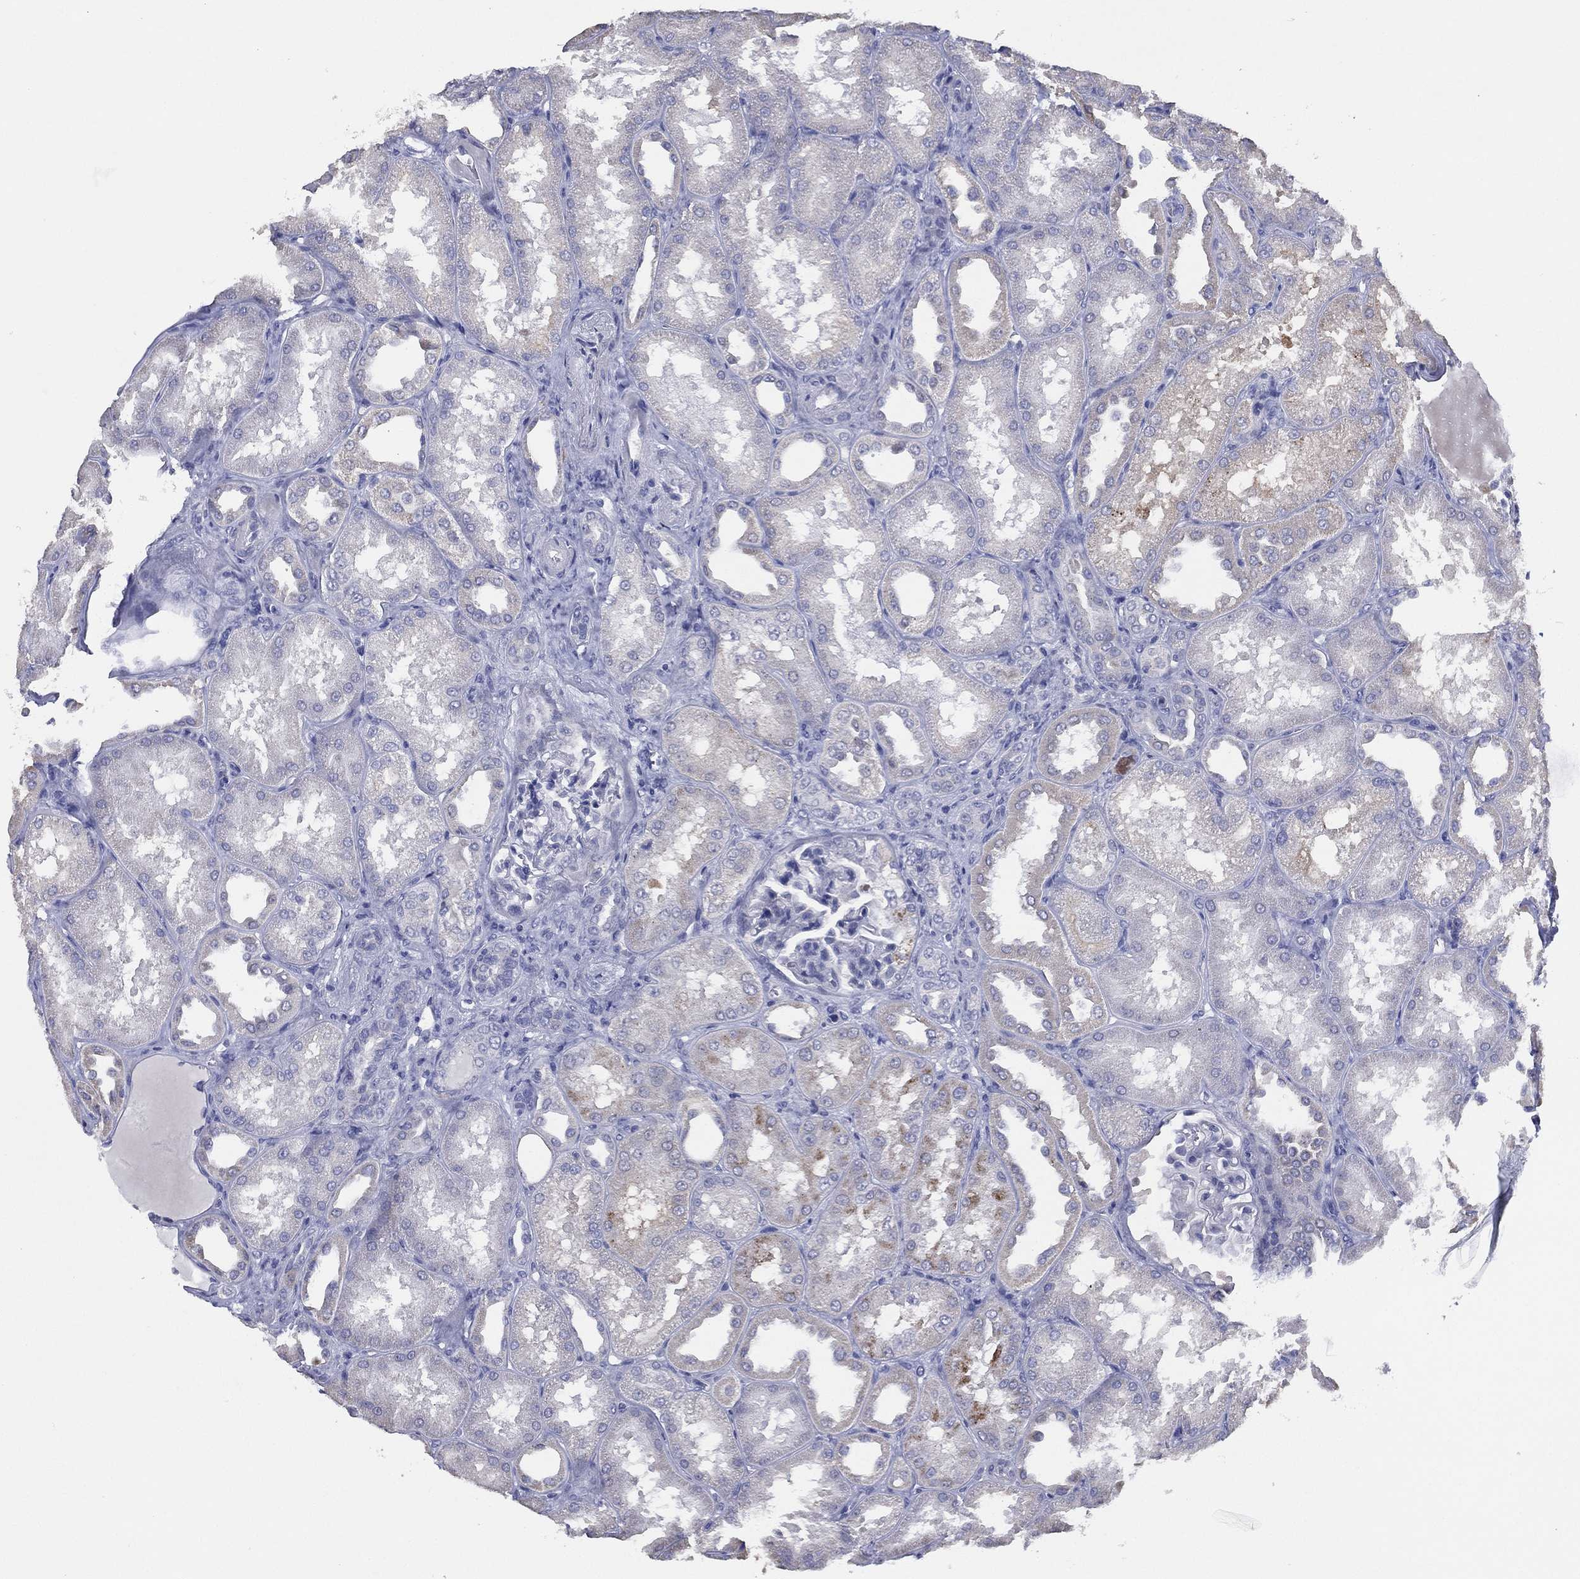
{"staining": {"intensity": "negative", "quantity": "none", "location": "none"}, "tissue": "kidney", "cell_type": "Cells in glomeruli", "image_type": "normal", "snomed": [{"axis": "morphology", "description": "Normal tissue, NOS"}, {"axis": "topography", "description": "Kidney"}], "caption": "DAB (3,3'-diaminobenzidine) immunohistochemical staining of unremarkable human kidney demonstrates no significant positivity in cells in glomeruli.", "gene": "SLC13A4", "patient": {"sex": "male", "age": 61}}